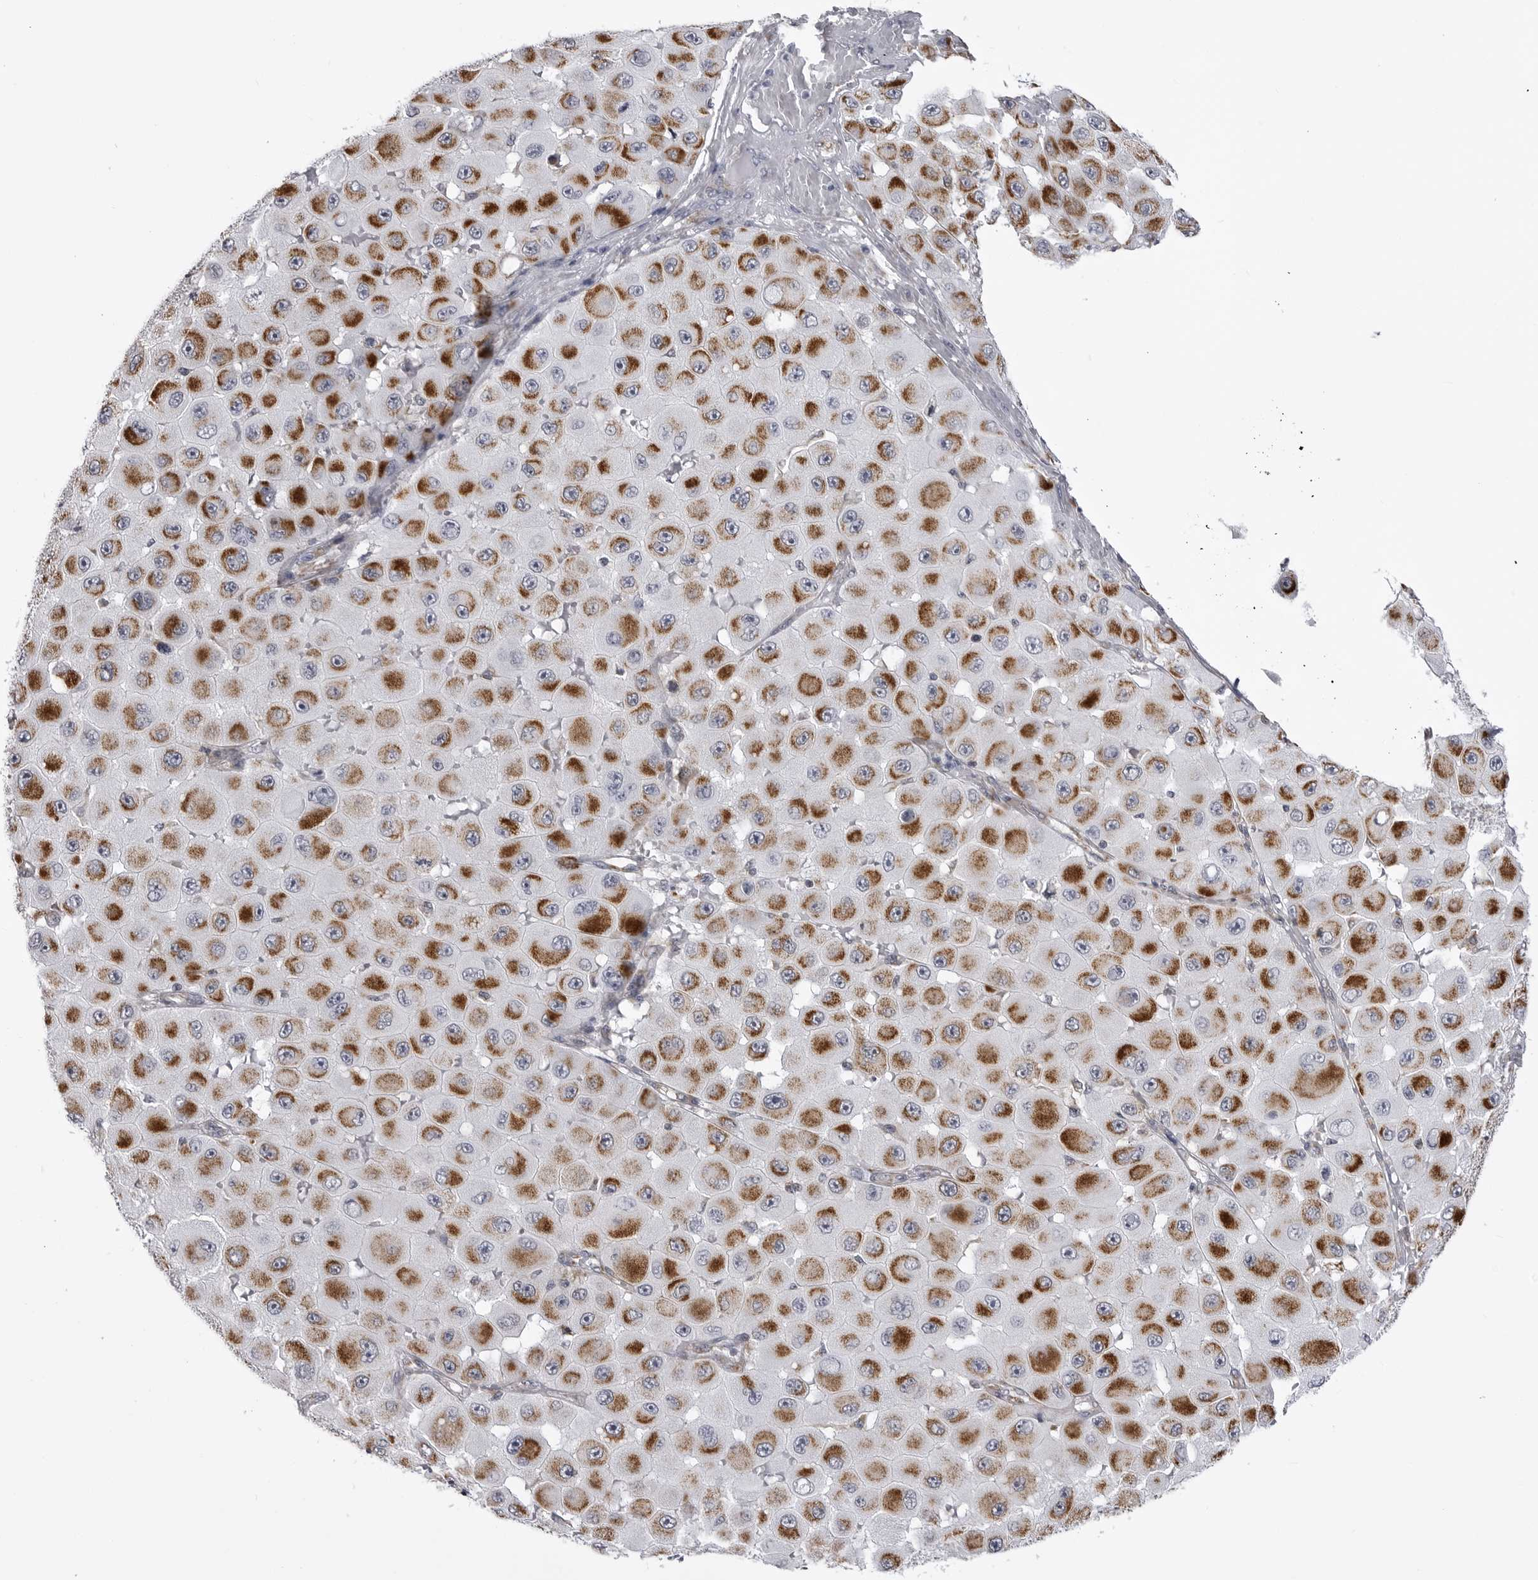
{"staining": {"intensity": "strong", "quantity": ">75%", "location": "cytoplasmic/membranous"}, "tissue": "melanoma", "cell_type": "Tumor cells", "image_type": "cancer", "snomed": [{"axis": "morphology", "description": "Malignant melanoma, NOS"}, {"axis": "topography", "description": "Skin"}], "caption": "Strong cytoplasmic/membranous staining for a protein is identified in about >75% of tumor cells of malignant melanoma using immunohistochemistry (IHC).", "gene": "FH", "patient": {"sex": "female", "age": 81}}